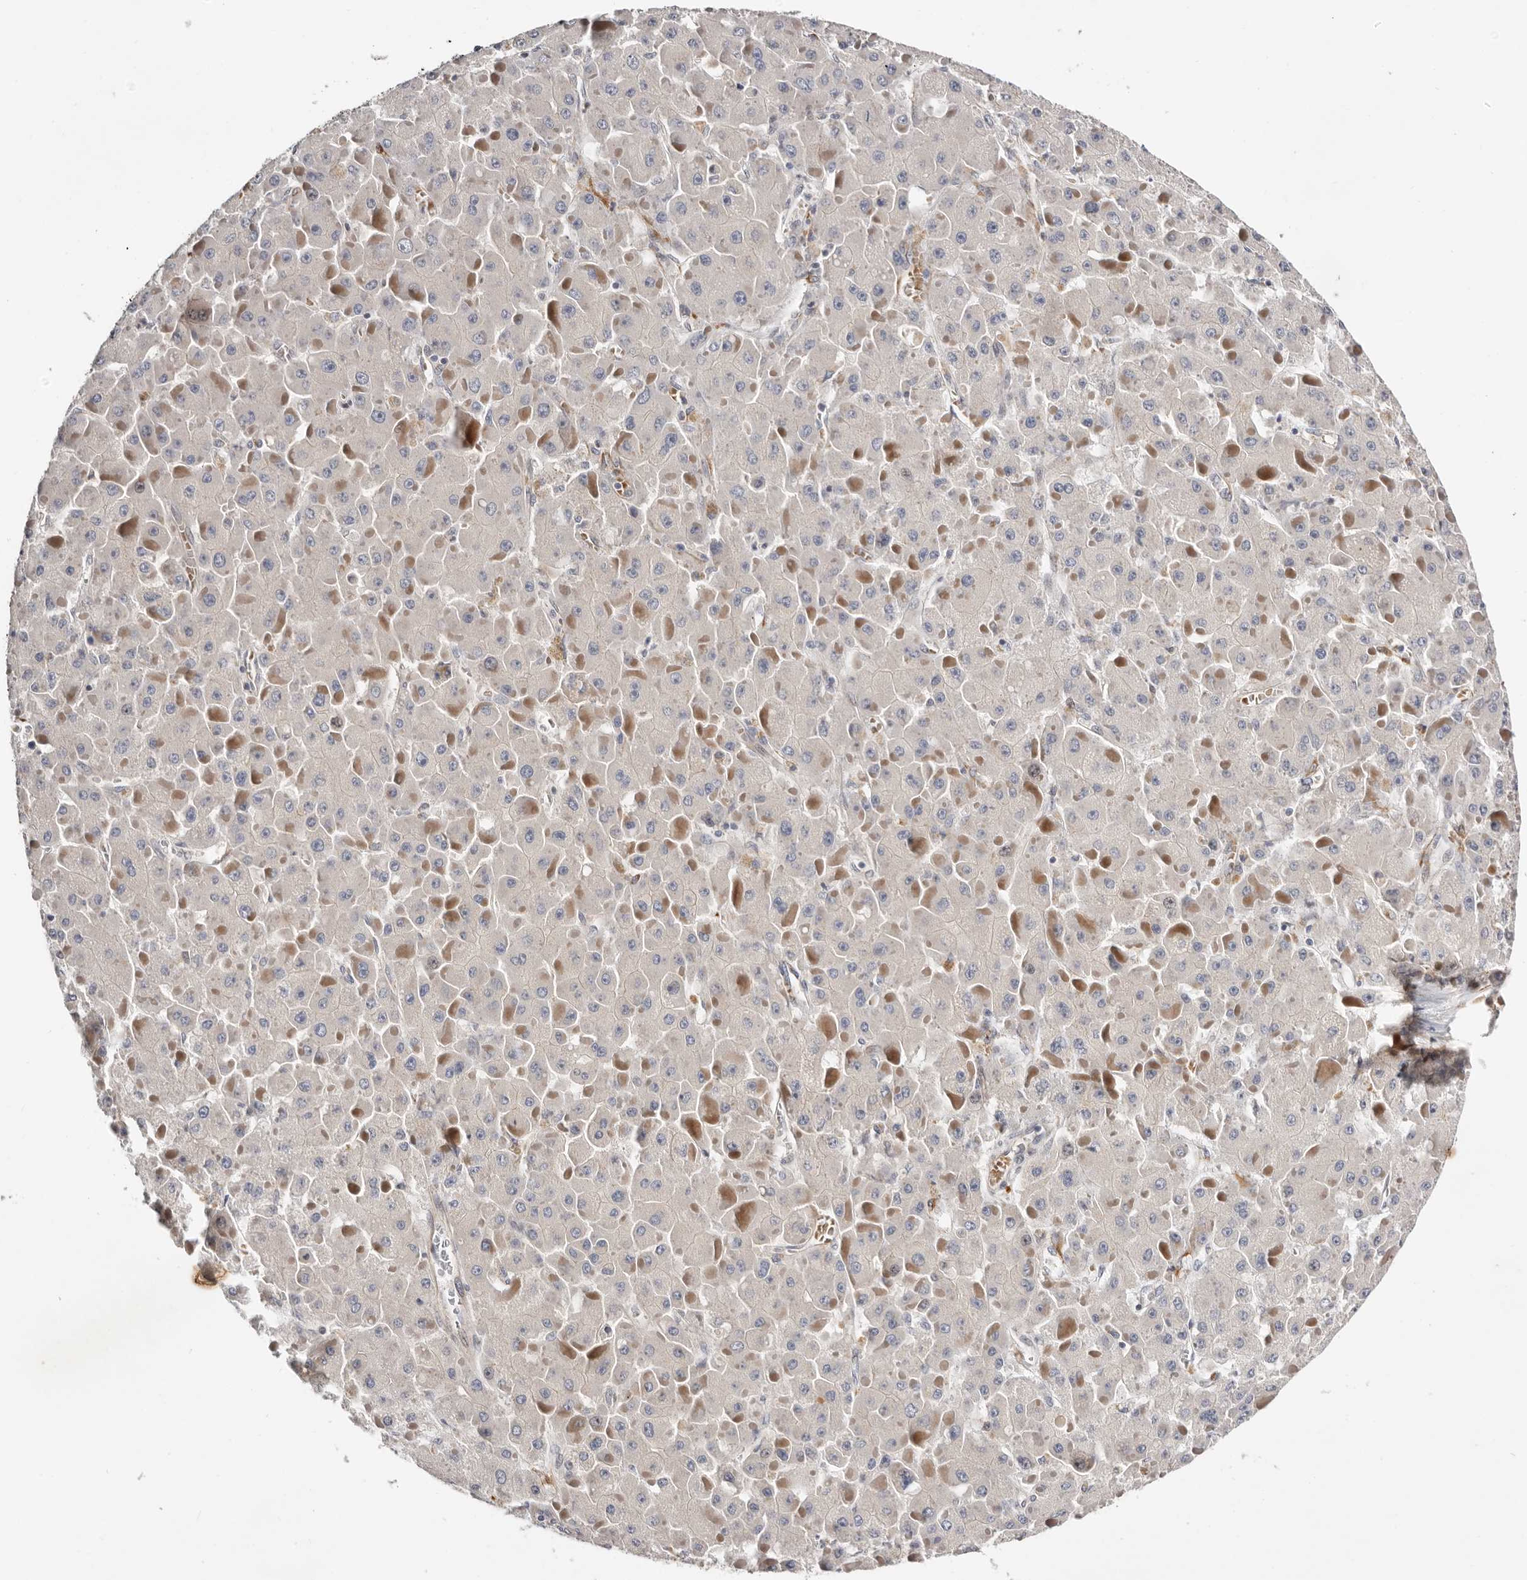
{"staining": {"intensity": "negative", "quantity": "none", "location": "none"}, "tissue": "liver cancer", "cell_type": "Tumor cells", "image_type": "cancer", "snomed": [{"axis": "morphology", "description": "Carcinoma, Hepatocellular, NOS"}, {"axis": "topography", "description": "Liver"}], "caption": "High magnification brightfield microscopy of liver cancer stained with DAB (3,3'-diaminobenzidine) (brown) and counterstained with hematoxylin (blue): tumor cells show no significant staining.", "gene": "USH1C", "patient": {"sex": "female", "age": 73}}